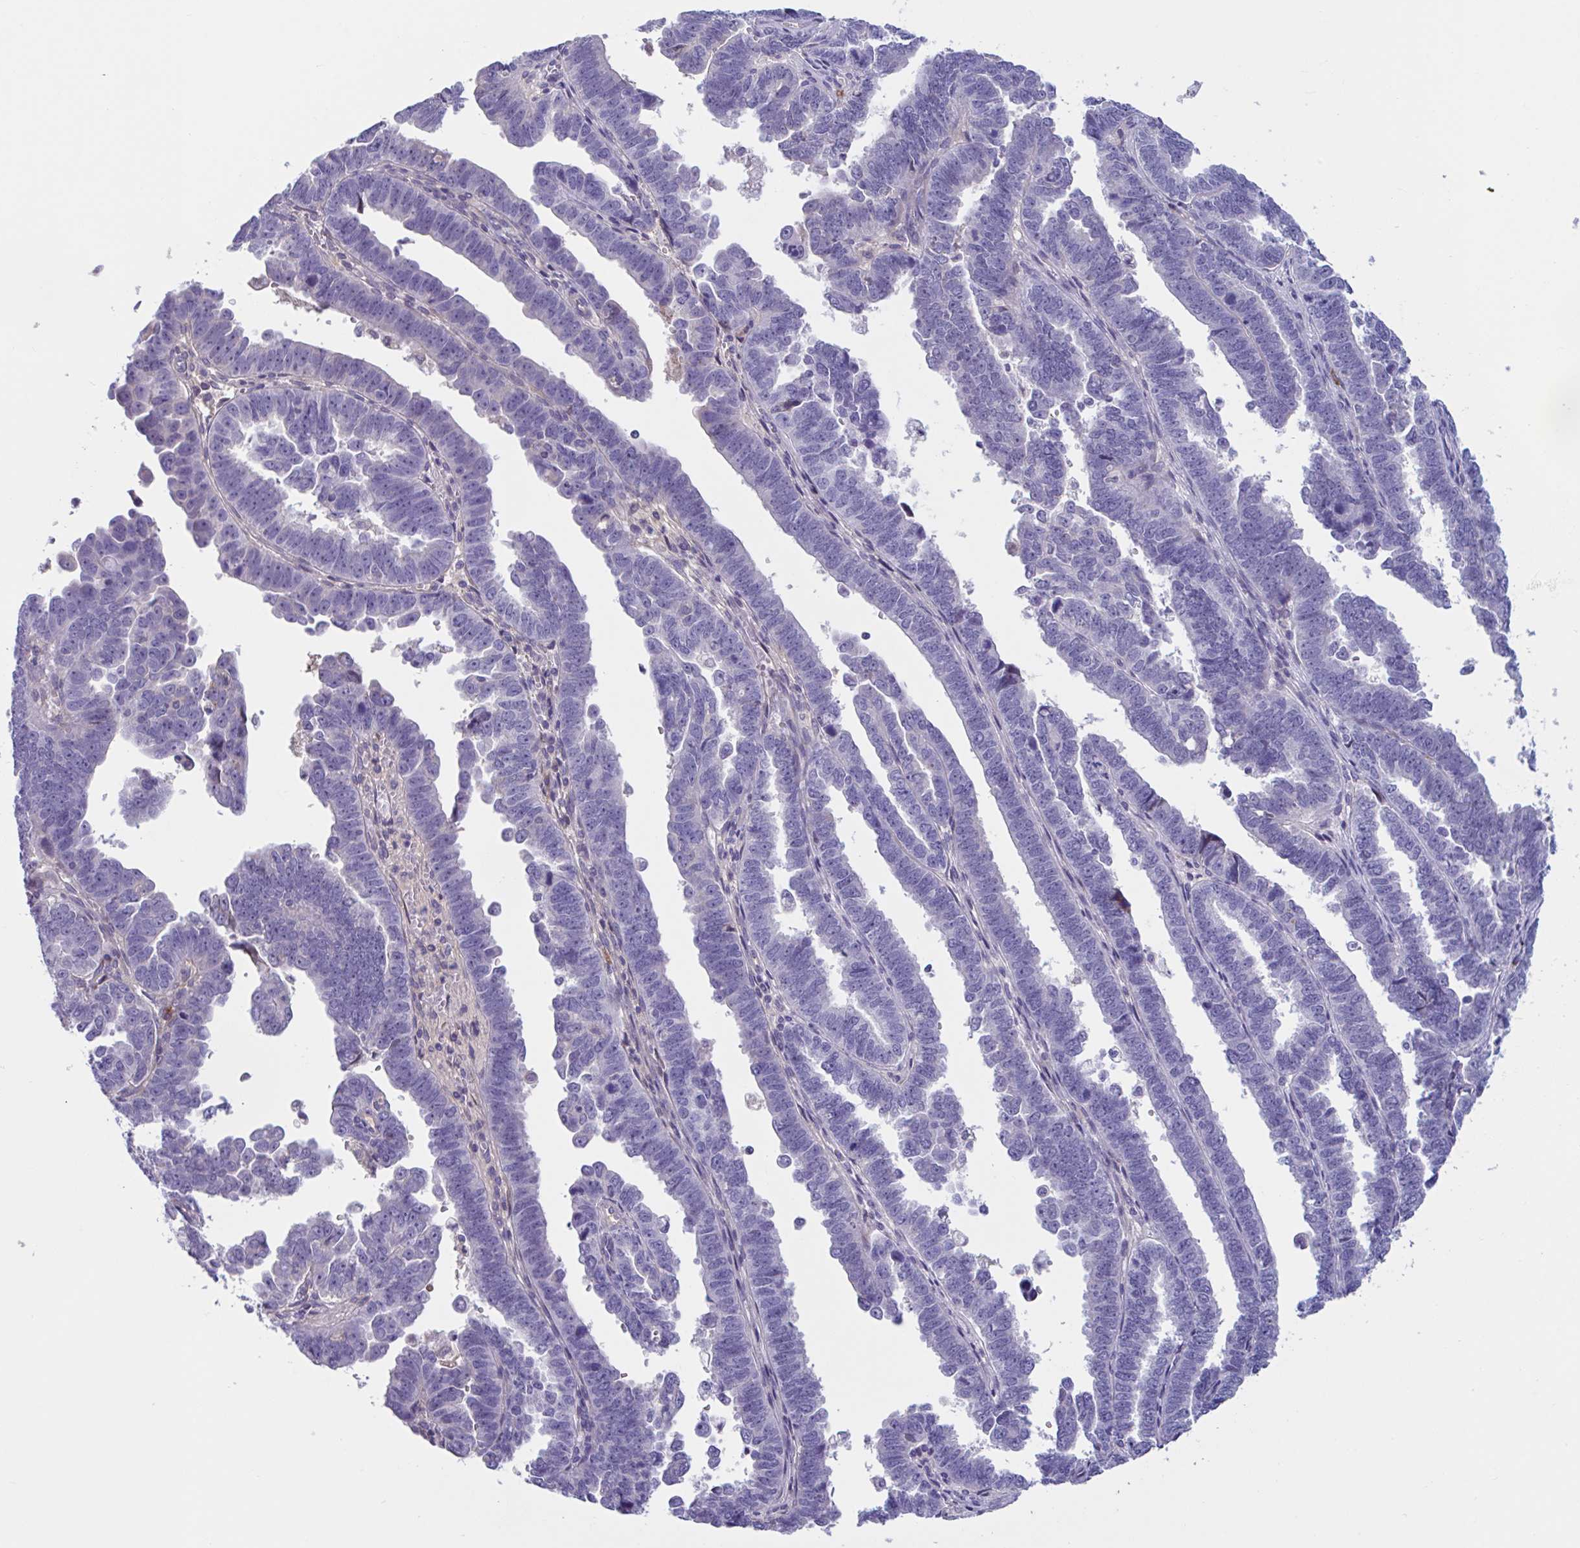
{"staining": {"intensity": "negative", "quantity": "none", "location": "none"}, "tissue": "endometrial cancer", "cell_type": "Tumor cells", "image_type": "cancer", "snomed": [{"axis": "morphology", "description": "Adenocarcinoma, NOS"}, {"axis": "topography", "description": "Endometrium"}], "caption": "An image of human endometrial cancer is negative for staining in tumor cells.", "gene": "MS4A14", "patient": {"sex": "female", "age": 75}}